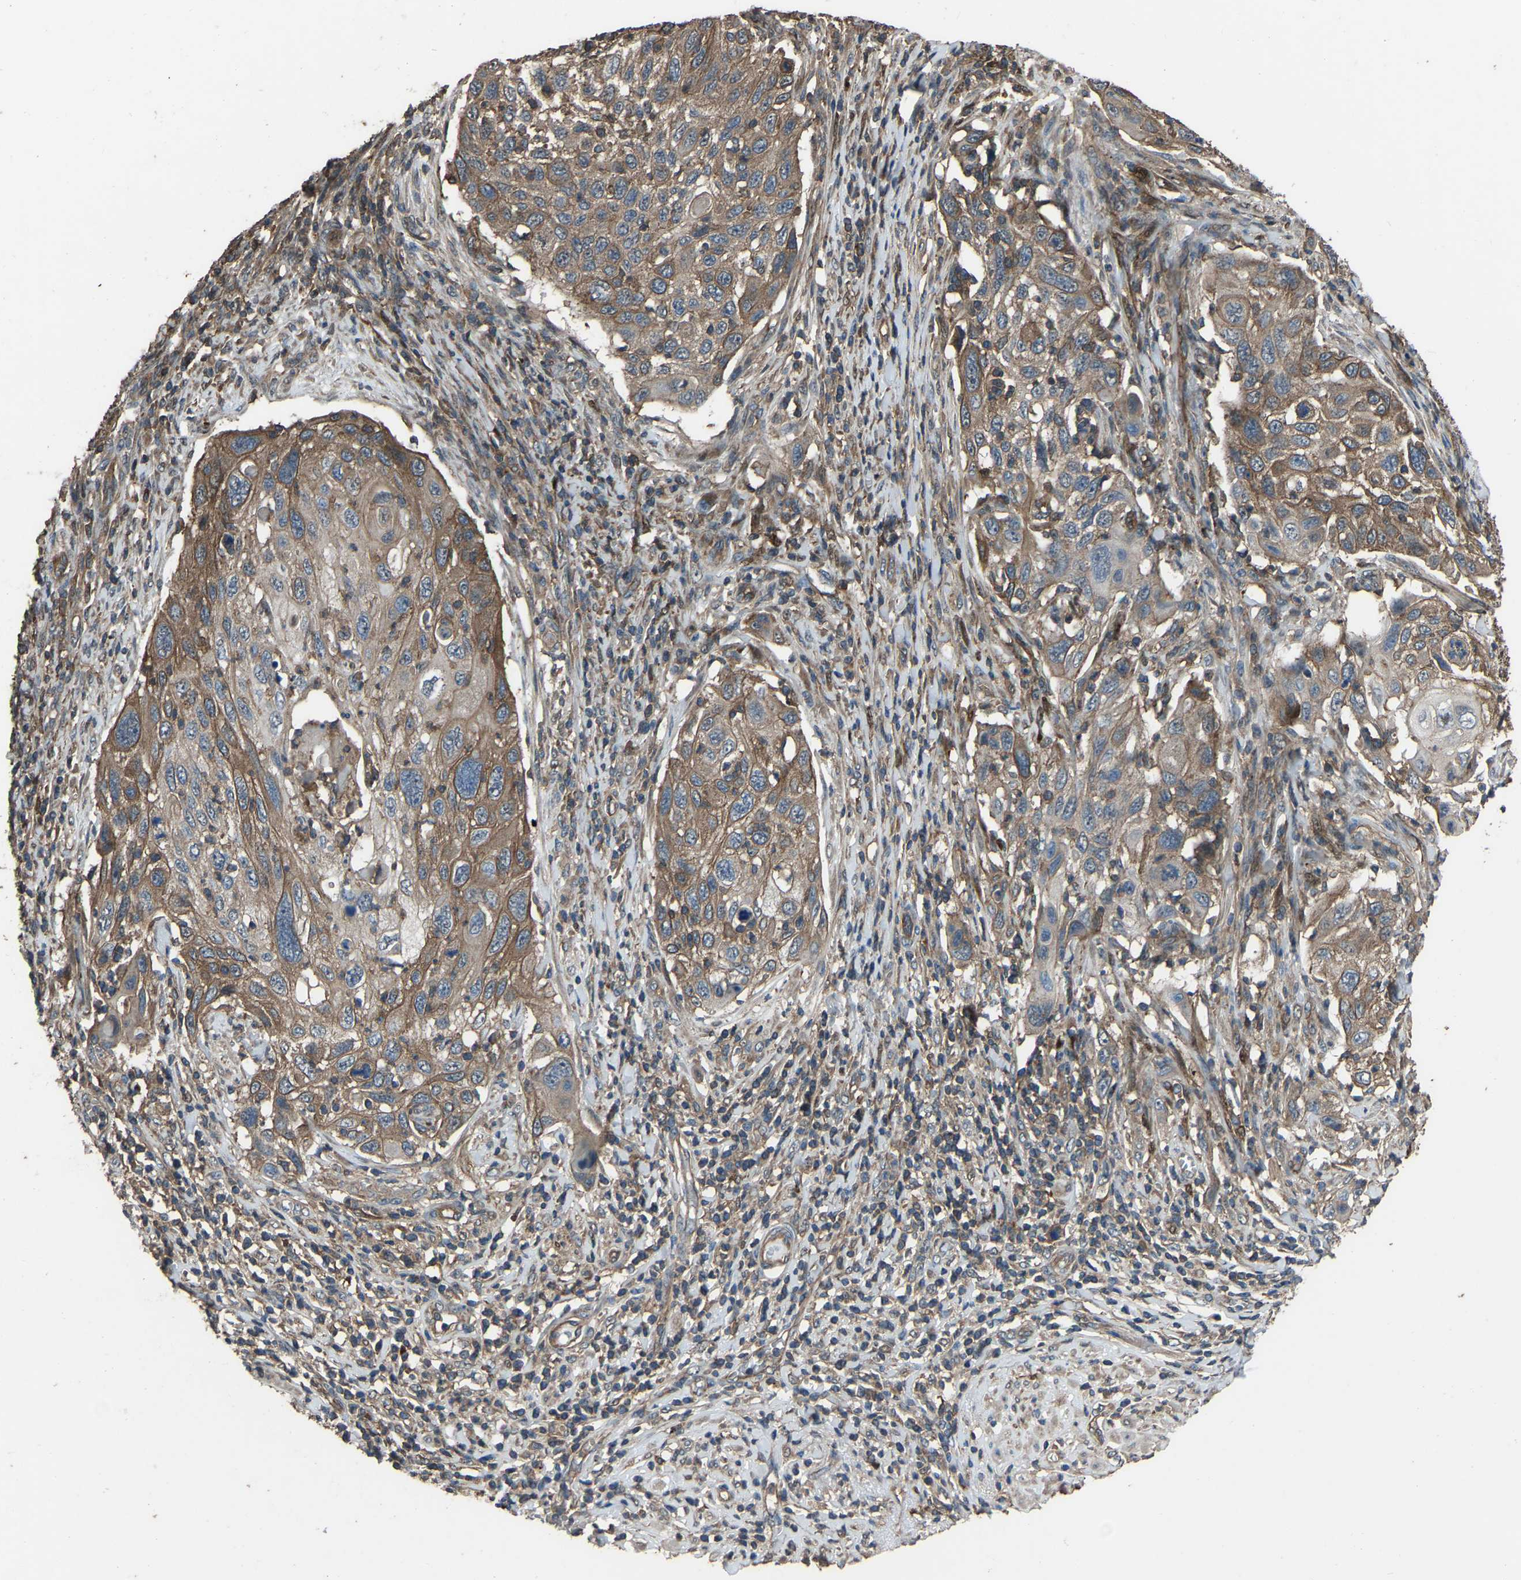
{"staining": {"intensity": "moderate", "quantity": ">75%", "location": "cytoplasmic/membranous"}, "tissue": "cervical cancer", "cell_type": "Tumor cells", "image_type": "cancer", "snomed": [{"axis": "morphology", "description": "Squamous cell carcinoma, NOS"}, {"axis": "topography", "description": "Cervix"}], "caption": "The photomicrograph reveals staining of squamous cell carcinoma (cervical), revealing moderate cytoplasmic/membranous protein positivity (brown color) within tumor cells.", "gene": "SLC4A2", "patient": {"sex": "female", "age": 70}}